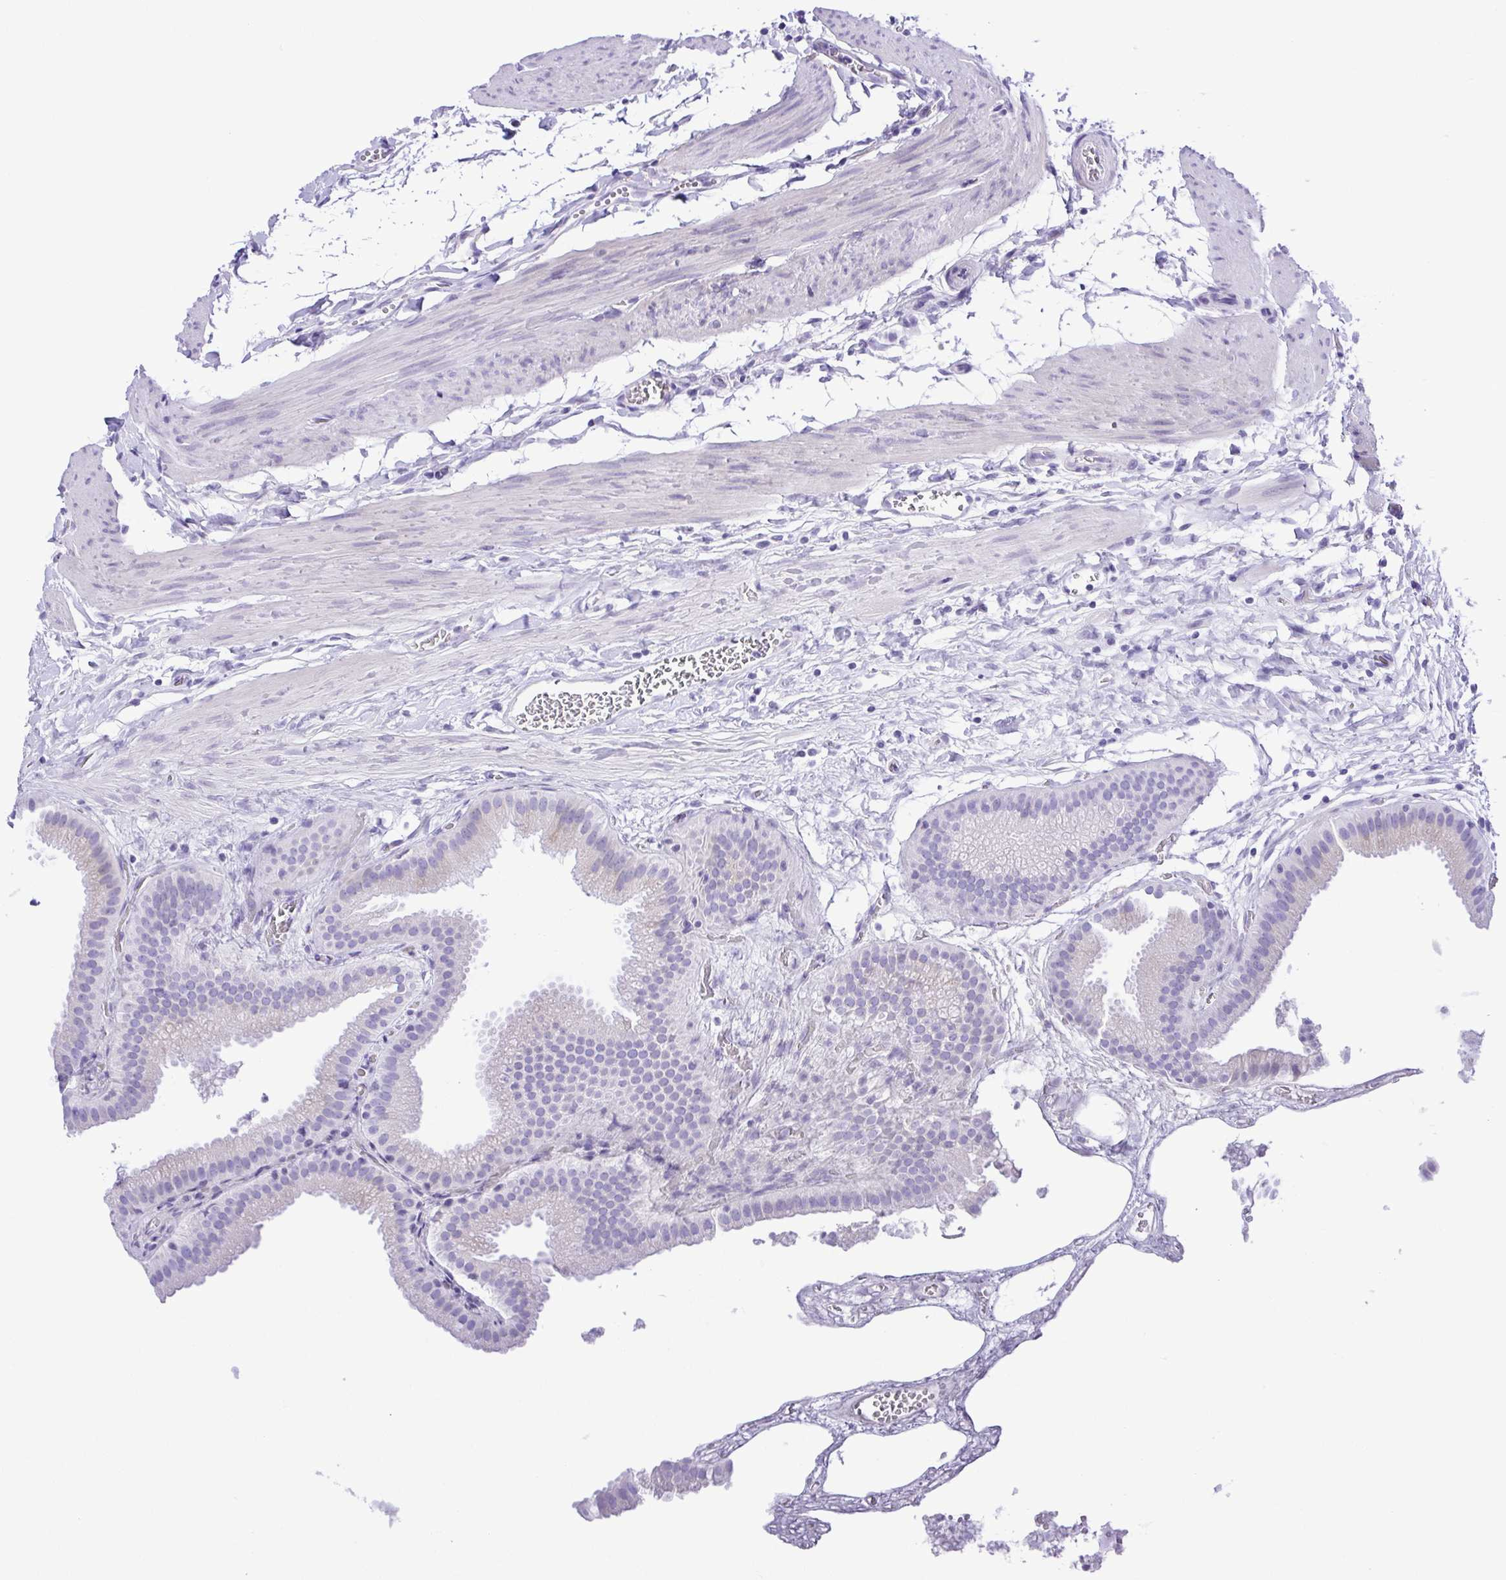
{"staining": {"intensity": "negative", "quantity": "none", "location": "none"}, "tissue": "gallbladder", "cell_type": "Glandular cells", "image_type": "normal", "snomed": [{"axis": "morphology", "description": "Normal tissue, NOS"}, {"axis": "topography", "description": "Gallbladder"}], "caption": "A high-resolution image shows immunohistochemistry staining of unremarkable gallbladder, which demonstrates no significant staining in glandular cells.", "gene": "PAK3", "patient": {"sex": "female", "age": 63}}